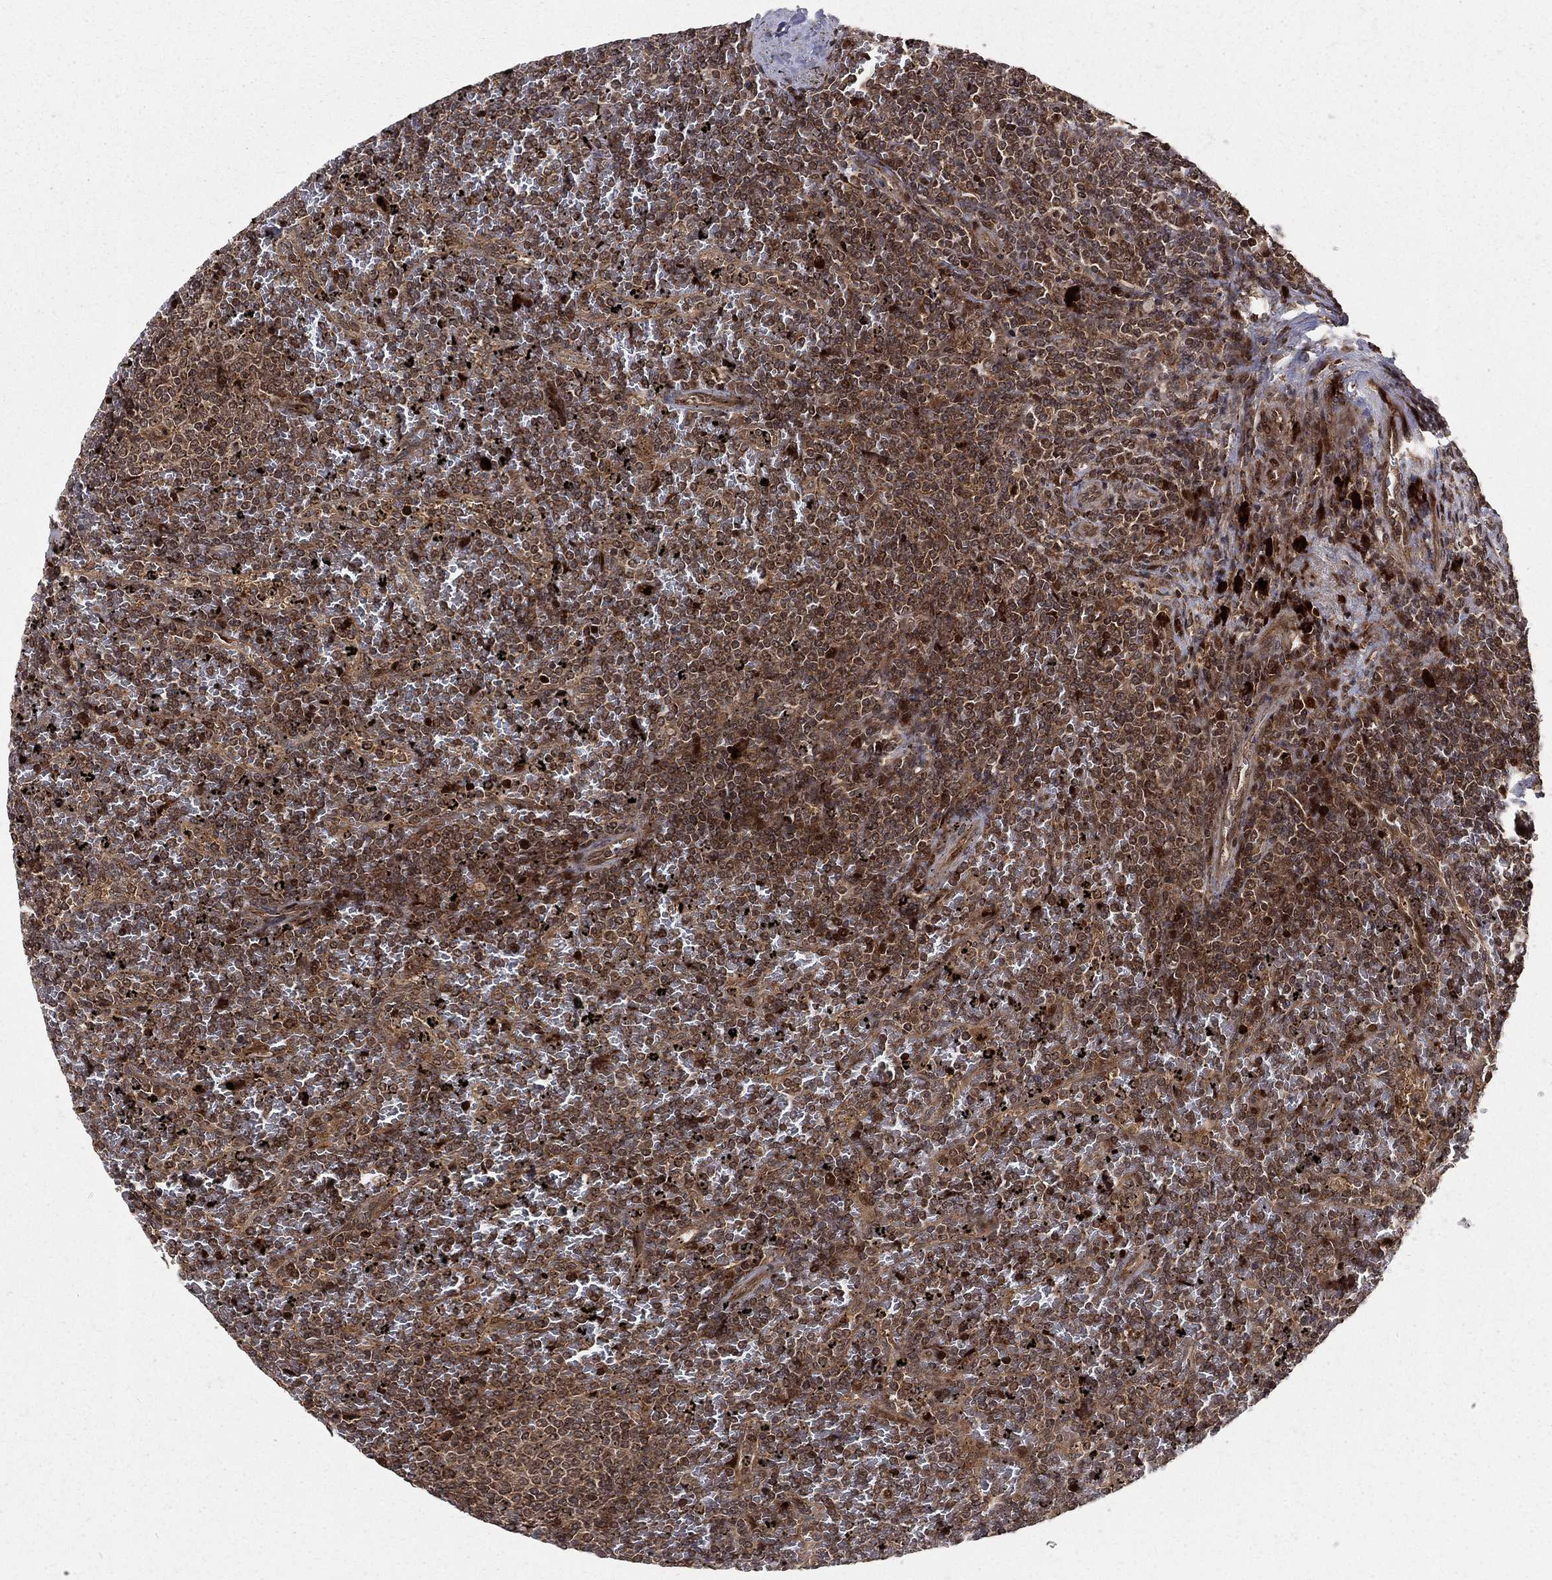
{"staining": {"intensity": "strong", "quantity": ">75%", "location": "cytoplasmic/membranous,nuclear"}, "tissue": "lymphoma", "cell_type": "Tumor cells", "image_type": "cancer", "snomed": [{"axis": "morphology", "description": "Malignant lymphoma, non-Hodgkin's type, Low grade"}, {"axis": "topography", "description": "Spleen"}], "caption": "Human lymphoma stained for a protein (brown) demonstrates strong cytoplasmic/membranous and nuclear positive positivity in approximately >75% of tumor cells.", "gene": "MDM2", "patient": {"sex": "female", "age": 77}}